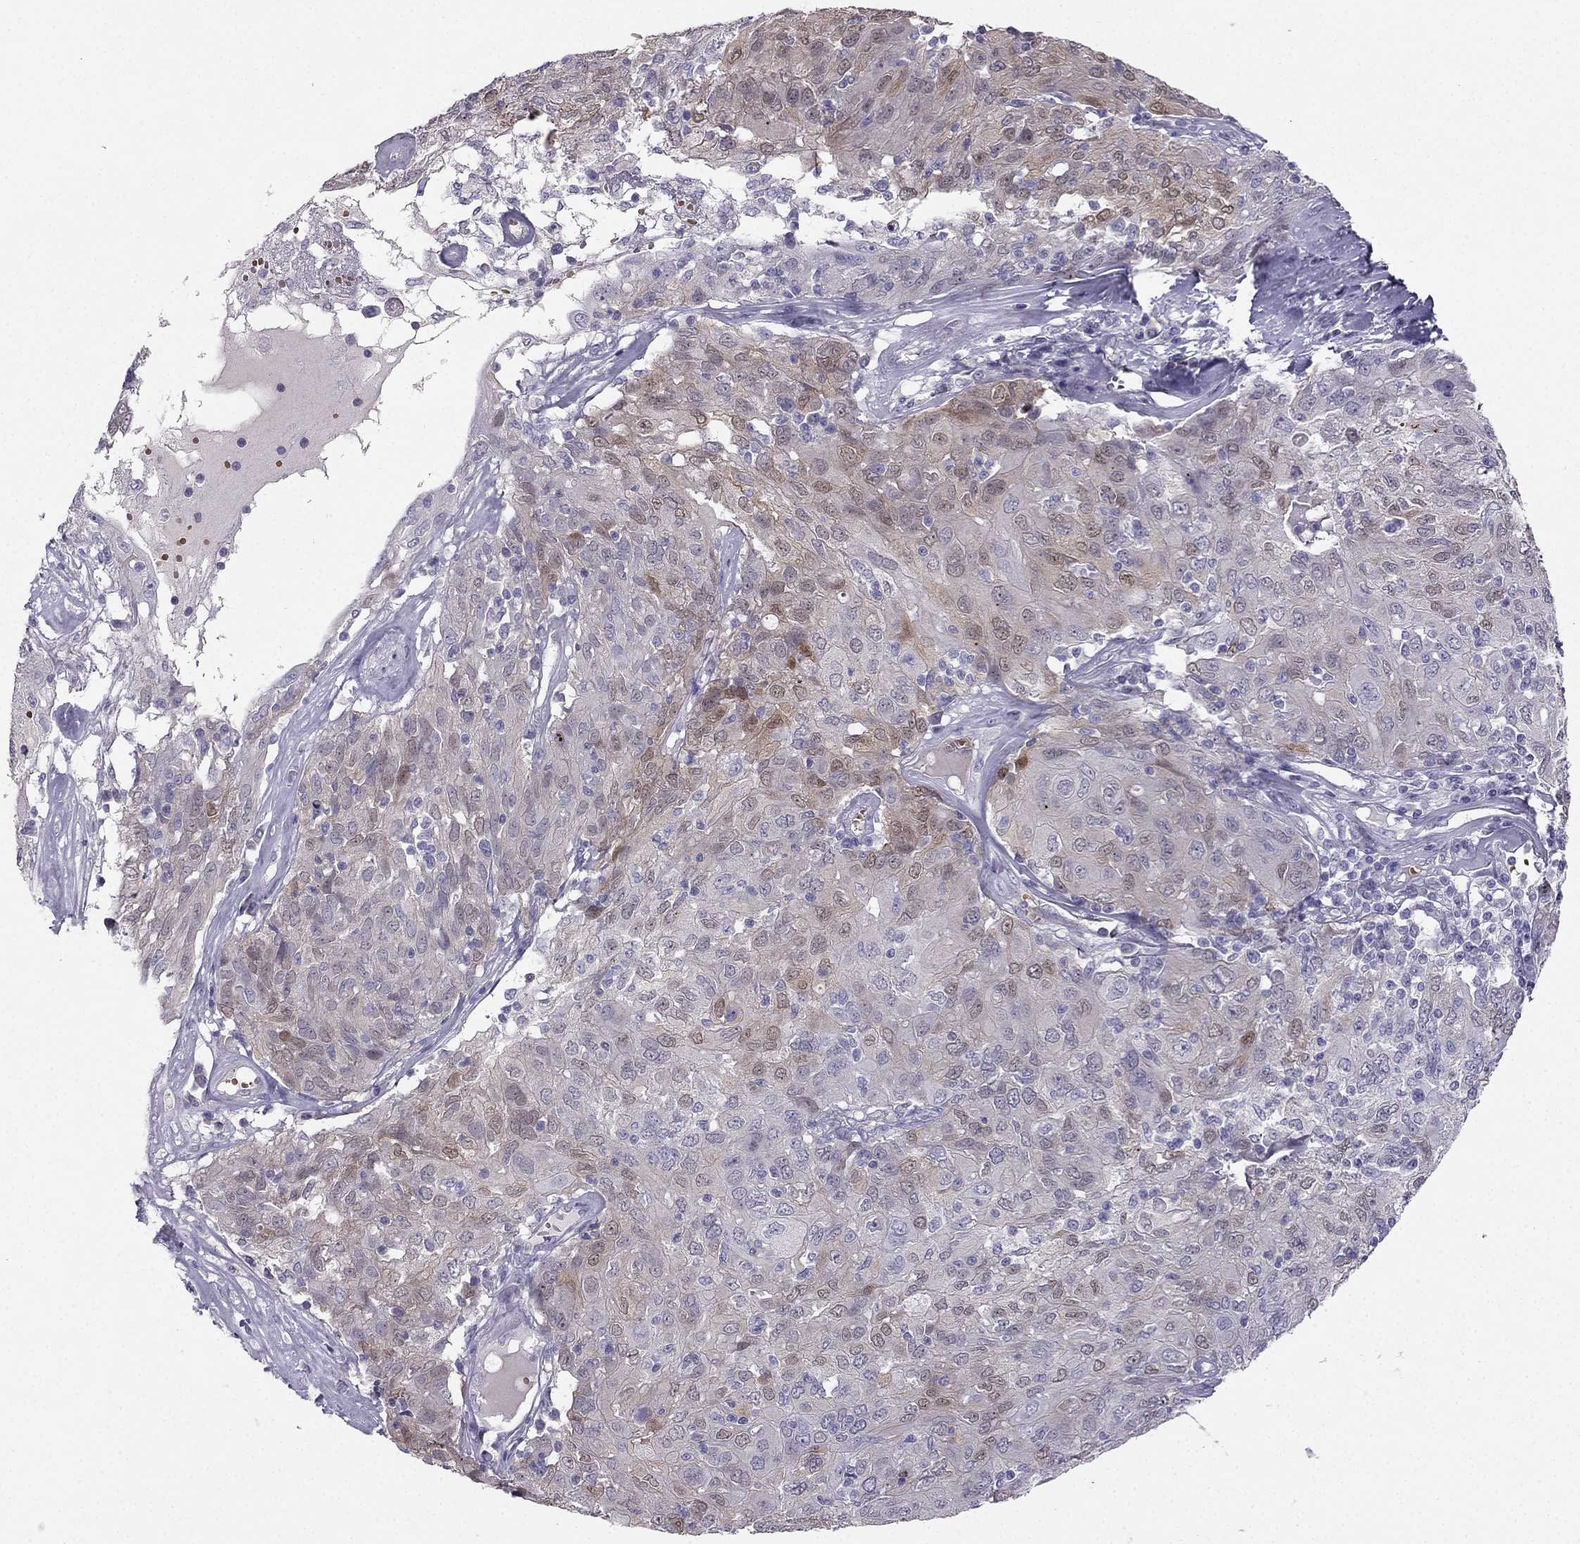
{"staining": {"intensity": "moderate", "quantity": "<25%", "location": "nuclear"}, "tissue": "ovarian cancer", "cell_type": "Tumor cells", "image_type": "cancer", "snomed": [{"axis": "morphology", "description": "Carcinoma, endometroid"}, {"axis": "topography", "description": "Ovary"}], "caption": "High-power microscopy captured an immunohistochemistry (IHC) micrograph of ovarian endometroid carcinoma, revealing moderate nuclear expression in about <25% of tumor cells. (Stains: DAB in brown, nuclei in blue, Microscopy: brightfield microscopy at high magnification).", "gene": "RSPH14", "patient": {"sex": "female", "age": 50}}